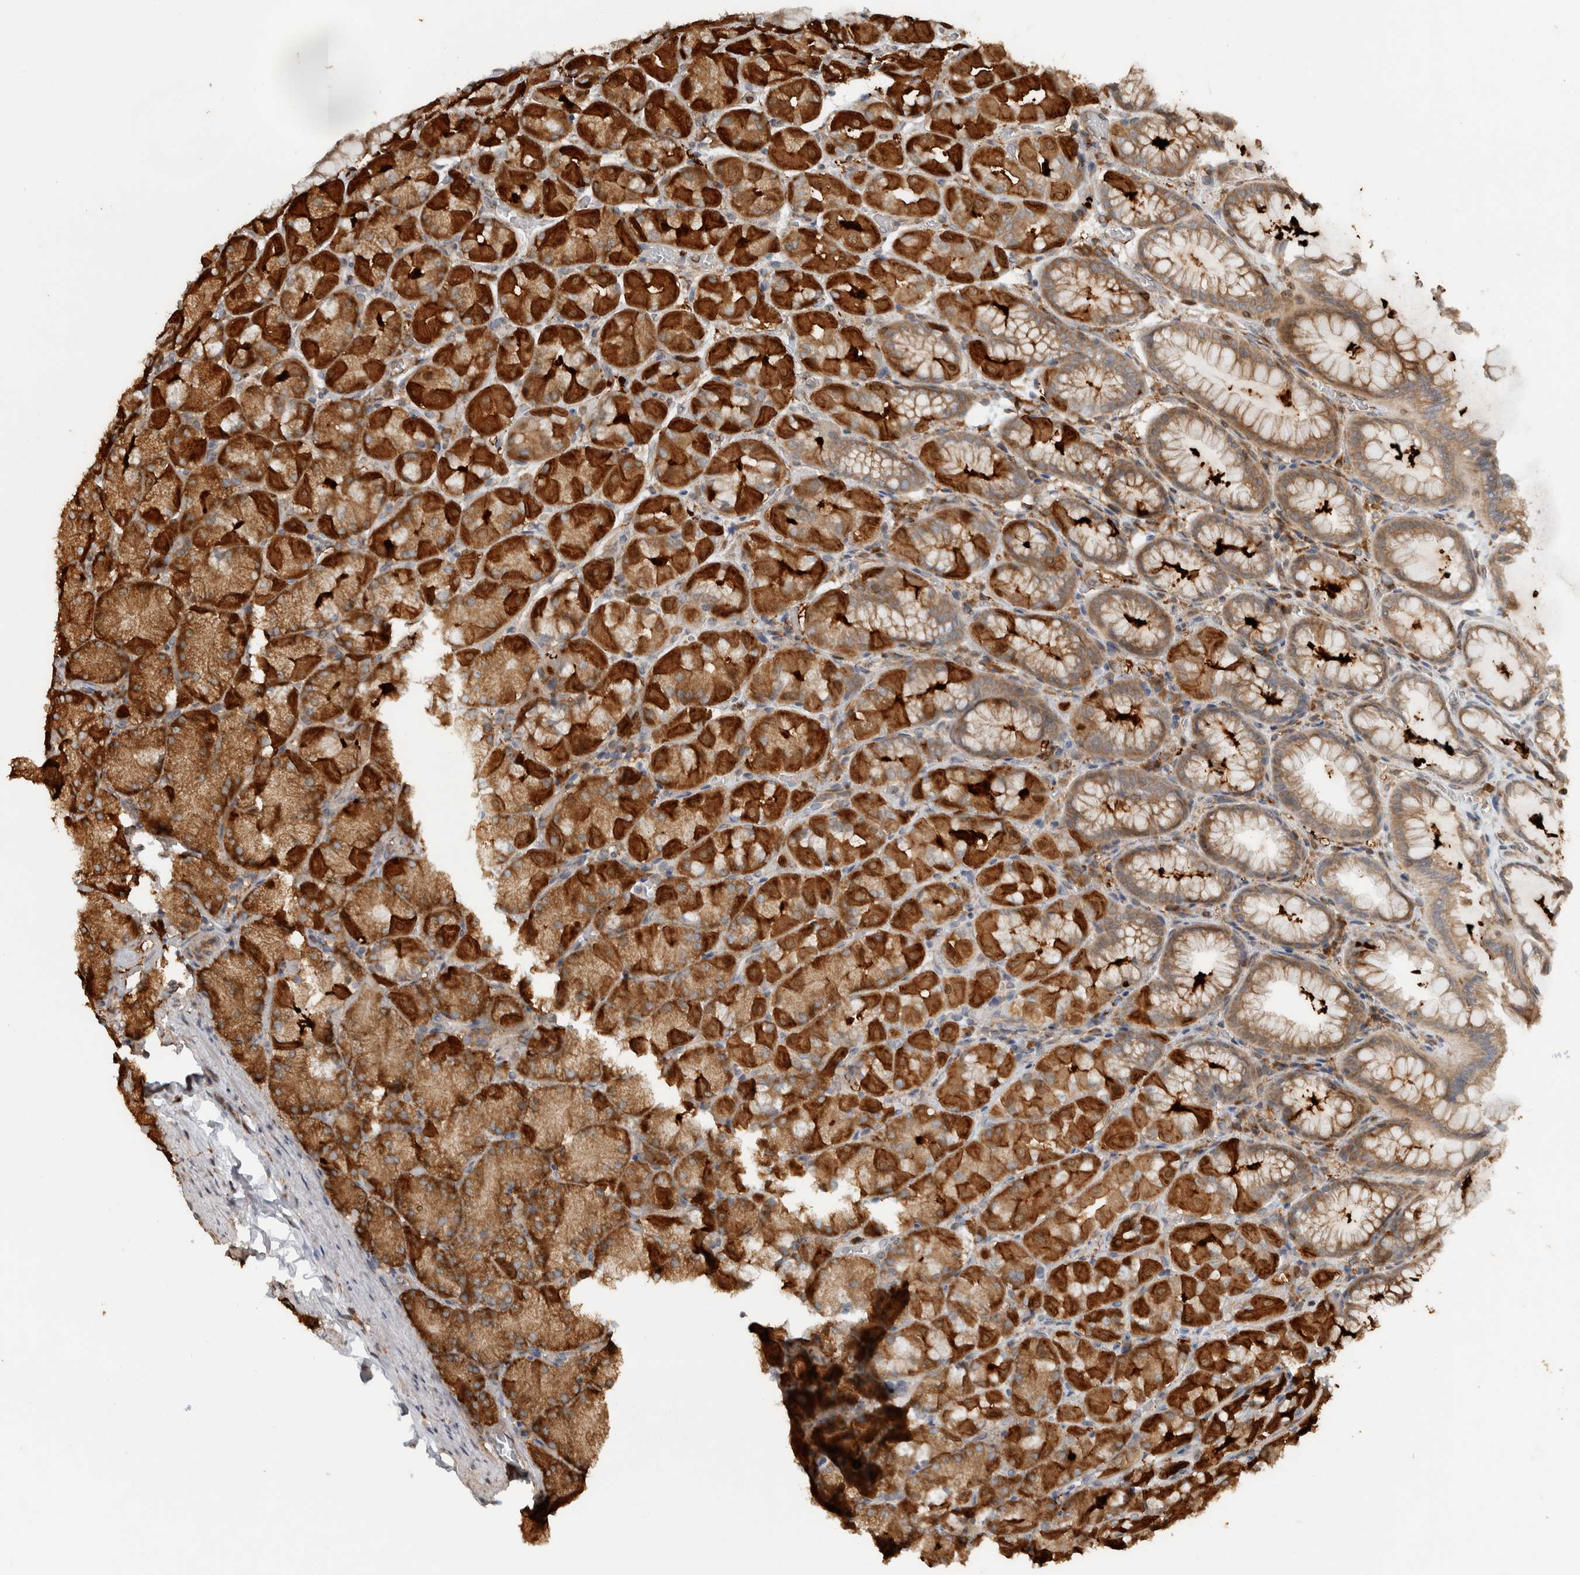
{"staining": {"intensity": "strong", "quantity": ">75%", "location": "cytoplasmic/membranous"}, "tissue": "stomach", "cell_type": "Glandular cells", "image_type": "normal", "snomed": [{"axis": "morphology", "description": "Normal tissue, NOS"}, {"axis": "topography", "description": "Stomach, upper"}], "caption": "Normal stomach exhibits strong cytoplasmic/membranous positivity in approximately >75% of glandular cells (Stains: DAB in brown, nuclei in blue, Microscopy: brightfield microscopy at high magnification)..", "gene": "CNTROB", "patient": {"sex": "female", "age": 56}}